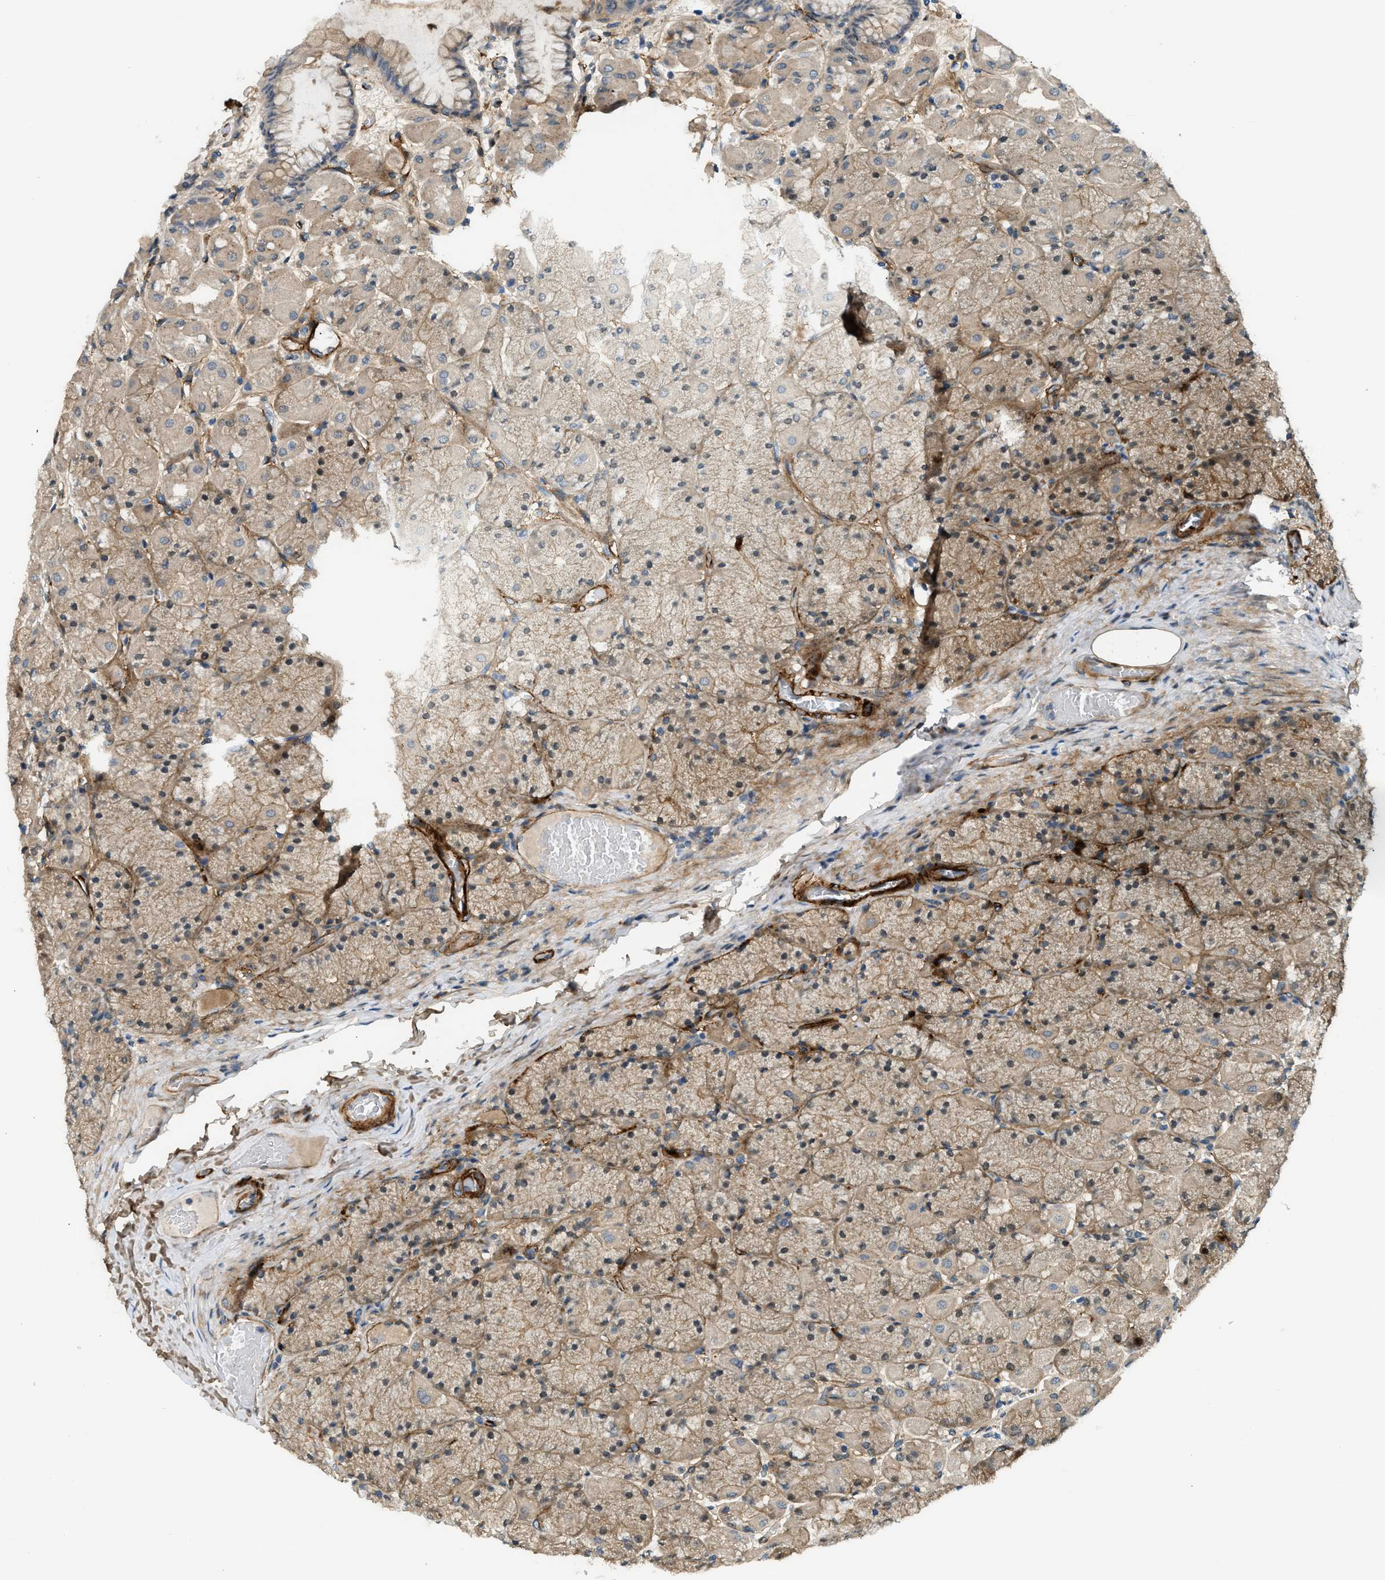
{"staining": {"intensity": "moderate", "quantity": ">75%", "location": "cytoplasmic/membranous"}, "tissue": "stomach", "cell_type": "Glandular cells", "image_type": "normal", "snomed": [{"axis": "morphology", "description": "Normal tissue, NOS"}, {"axis": "topography", "description": "Stomach, upper"}], "caption": "Glandular cells display medium levels of moderate cytoplasmic/membranous staining in approximately >75% of cells in normal stomach.", "gene": "EDNRA", "patient": {"sex": "female", "age": 56}}